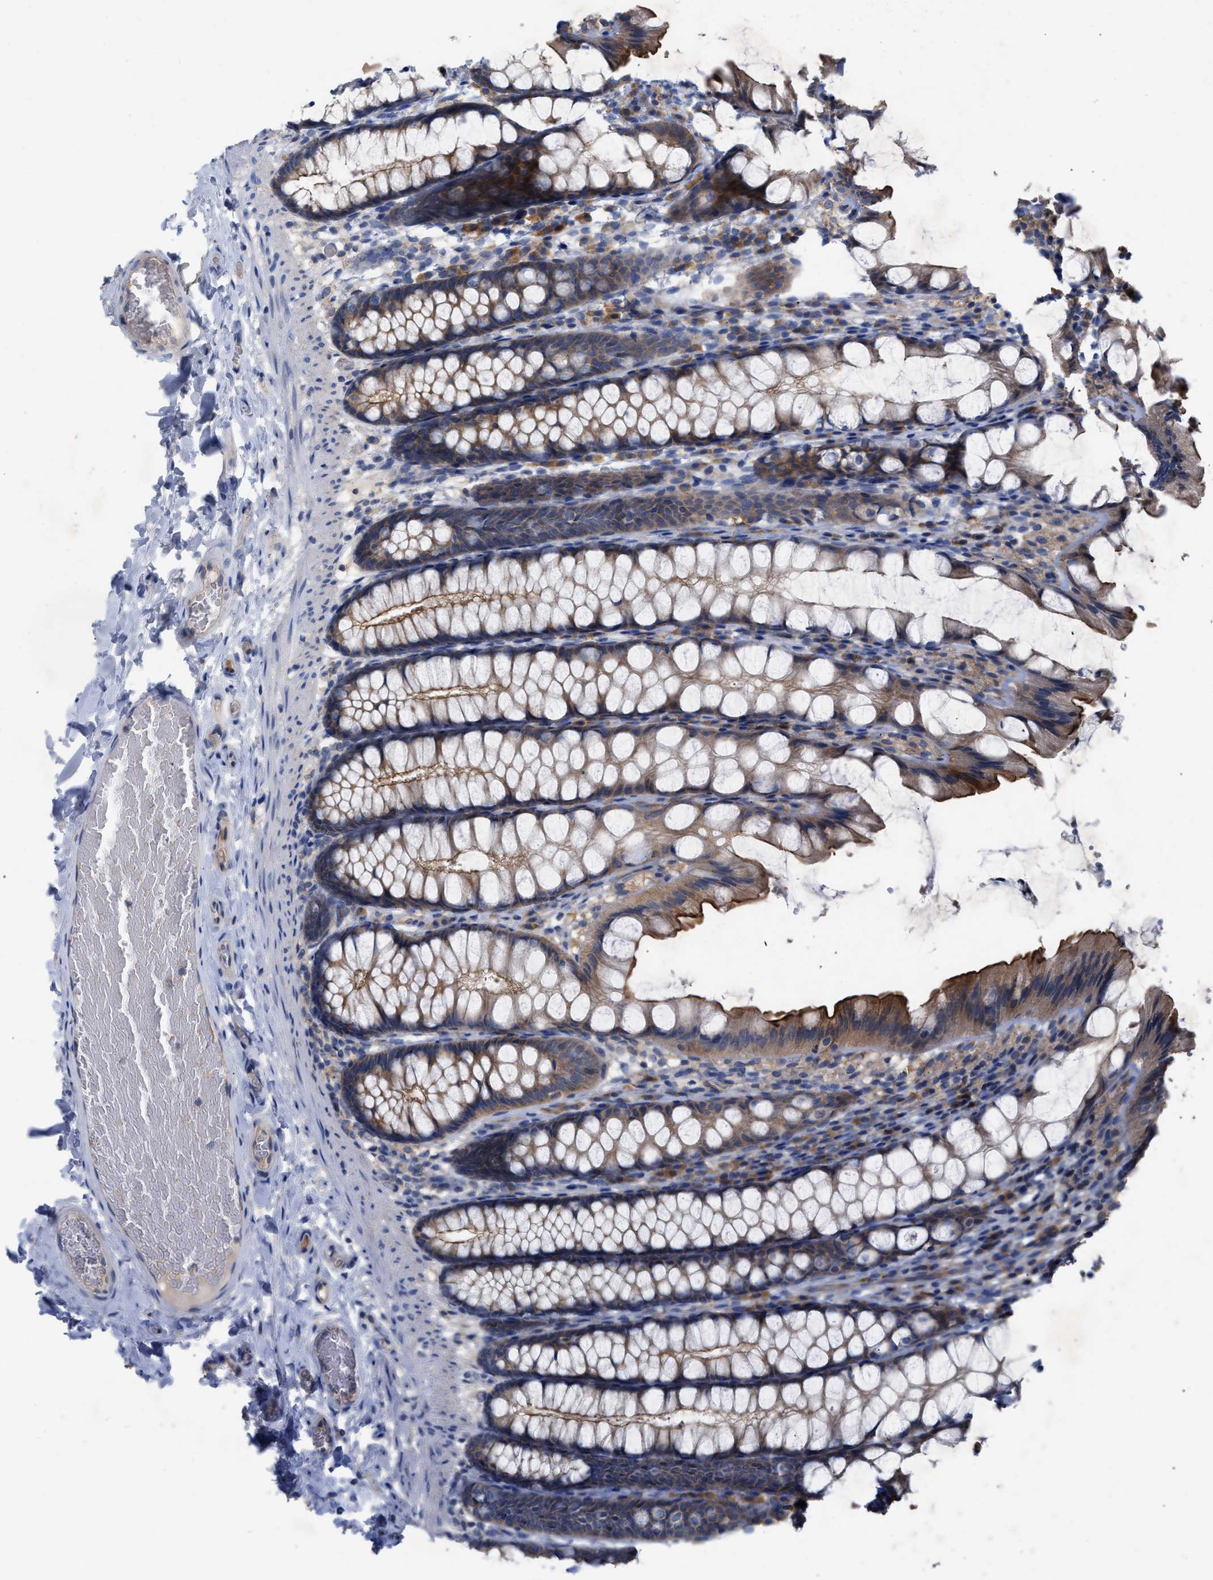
{"staining": {"intensity": "weak", "quantity": ">75%", "location": "cytoplasmic/membranous"}, "tissue": "colon", "cell_type": "Endothelial cells", "image_type": "normal", "snomed": [{"axis": "morphology", "description": "Normal tissue, NOS"}, {"axis": "topography", "description": "Colon"}], "caption": "The image demonstrates a brown stain indicating the presence of a protein in the cytoplasmic/membranous of endothelial cells in colon. Nuclei are stained in blue.", "gene": "TMEM131", "patient": {"sex": "male", "age": 47}}